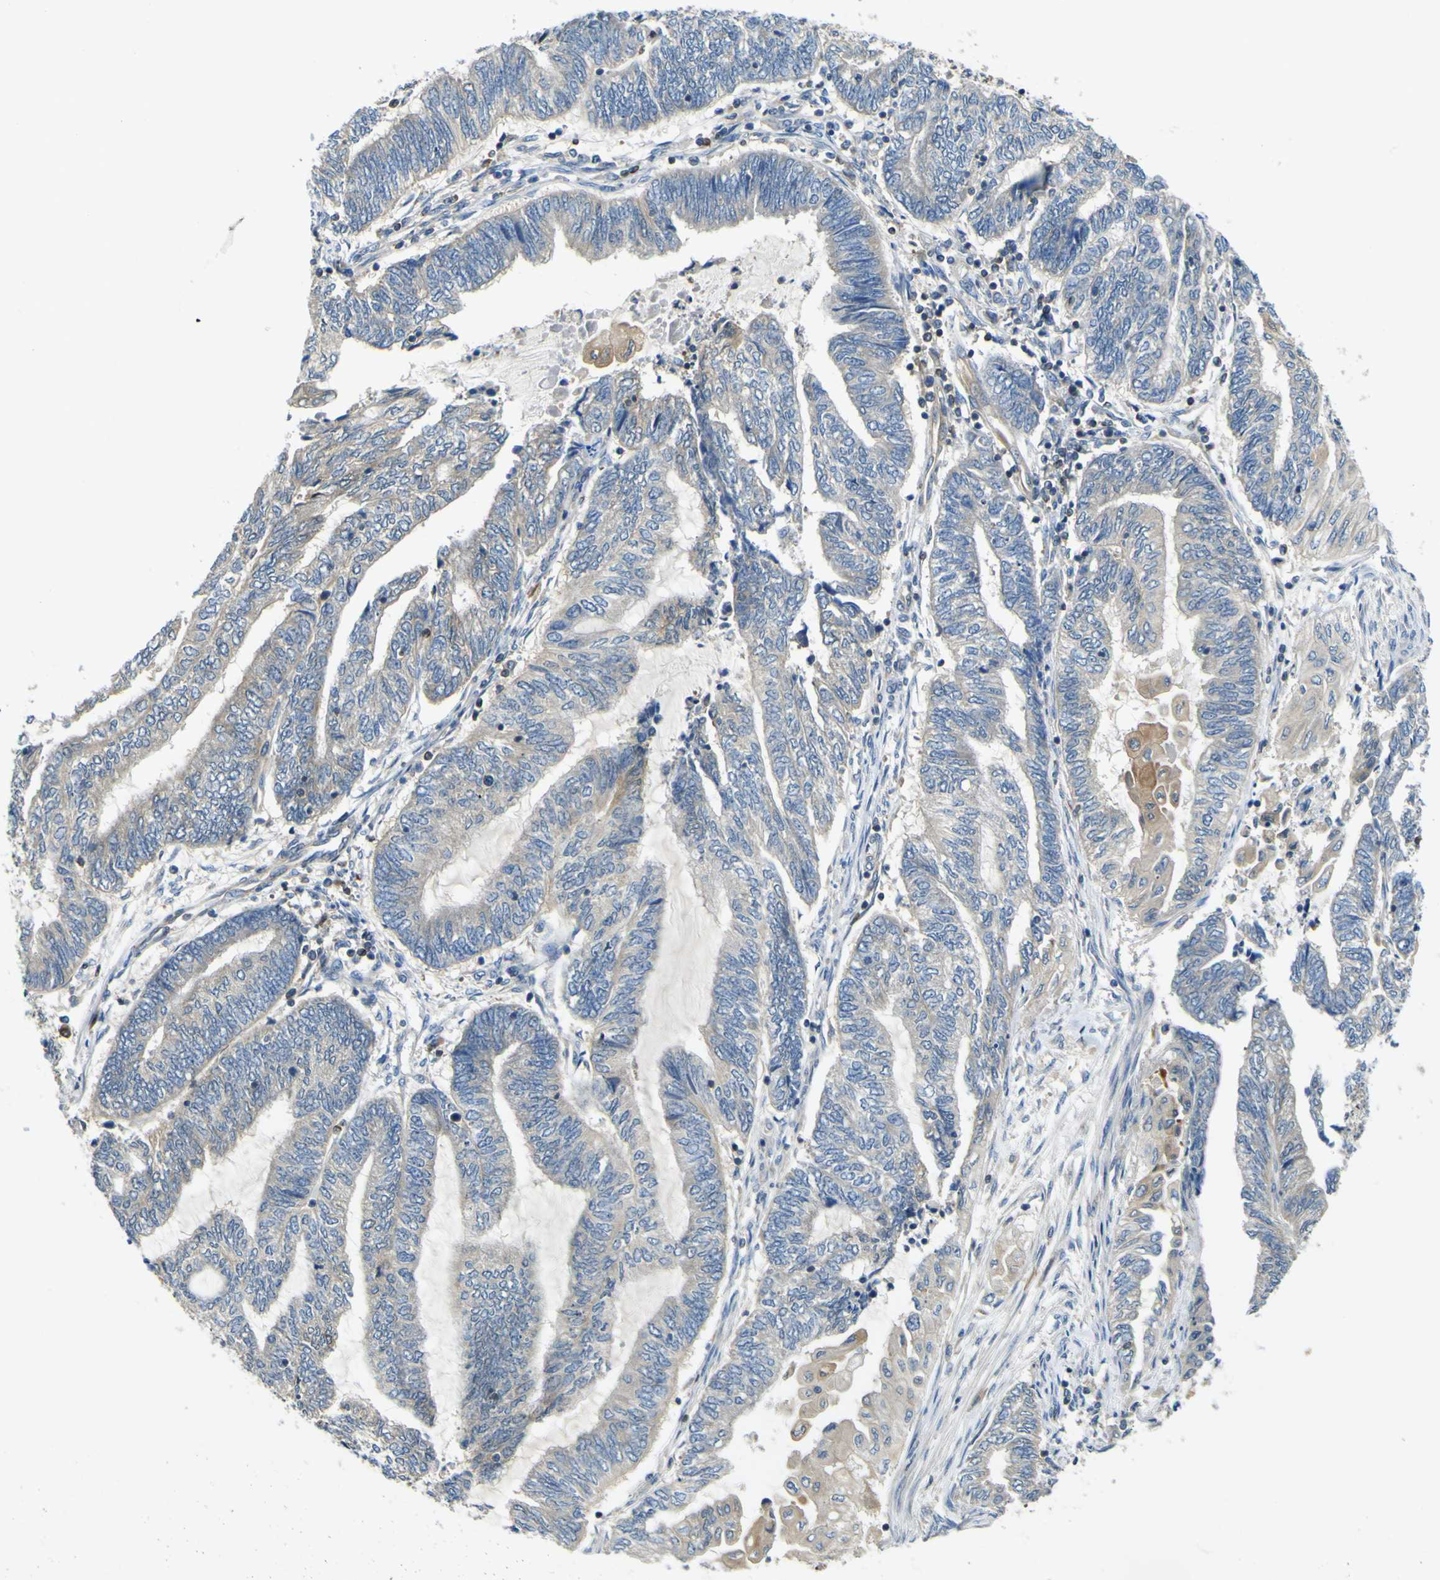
{"staining": {"intensity": "weak", "quantity": "25%-75%", "location": "cytoplasmic/membranous"}, "tissue": "endometrial cancer", "cell_type": "Tumor cells", "image_type": "cancer", "snomed": [{"axis": "morphology", "description": "Adenocarcinoma, NOS"}, {"axis": "topography", "description": "Uterus"}, {"axis": "topography", "description": "Endometrium"}], "caption": "Weak cytoplasmic/membranous protein expression is identified in approximately 25%-75% of tumor cells in endometrial adenocarcinoma.", "gene": "EML2", "patient": {"sex": "female", "age": 70}}